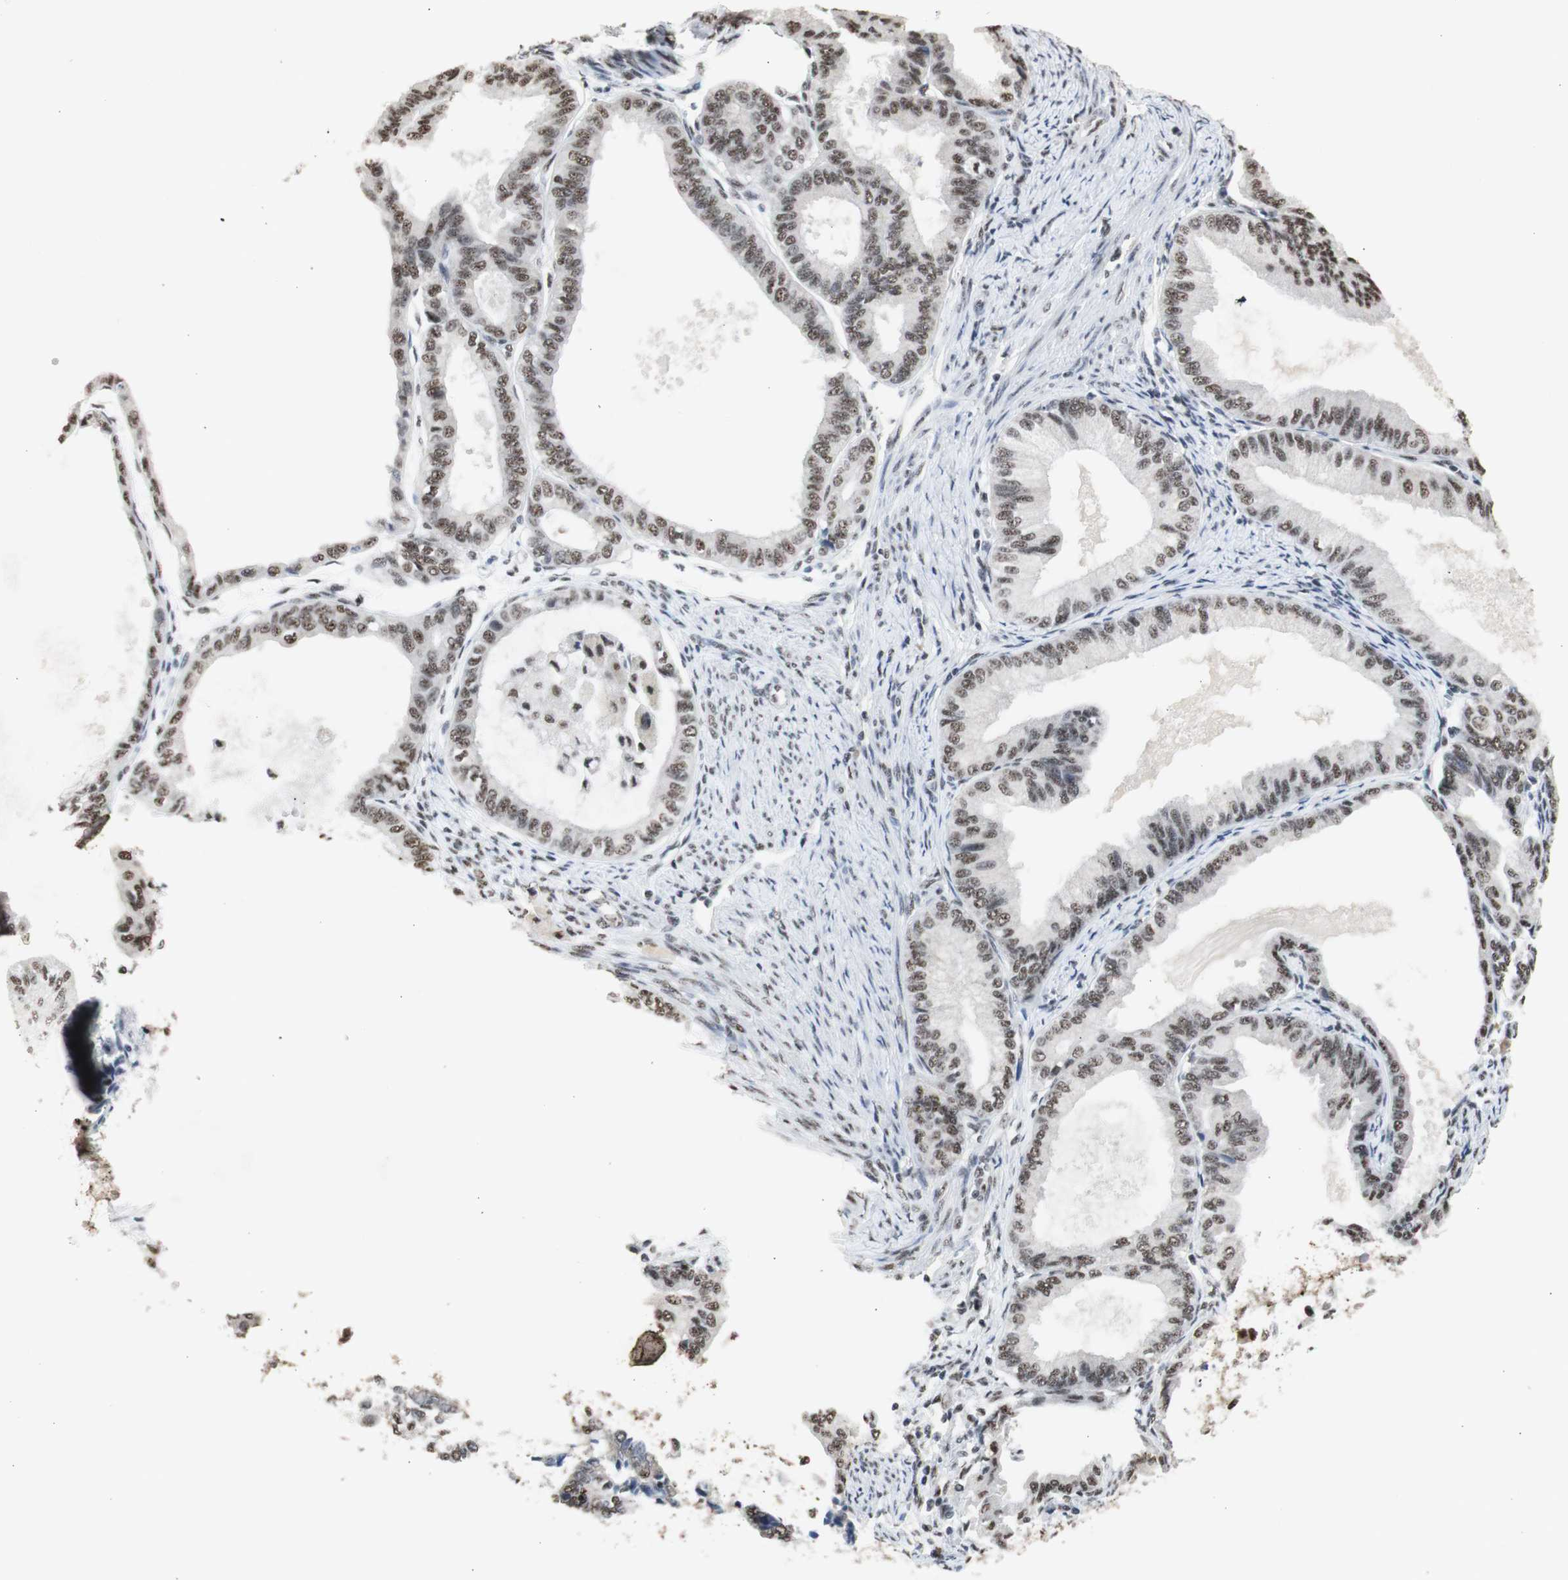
{"staining": {"intensity": "moderate", "quantity": ">75%", "location": "nuclear"}, "tissue": "endometrial cancer", "cell_type": "Tumor cells", "image_type": "cancer", "snomed": [{"axis": "morphology", "description": "Adenocarcinoma, NOS"}, {"axis": "topography", "description": "Endometrium"}], "caption": "Human adenocarcinoma (endometrial) stained with a brown dye reveals moderate nuclear positive expression in approximately >75% of tumor cells.", "gene": "SNRPB", "patient": {"sex": "female", "age": 86}}